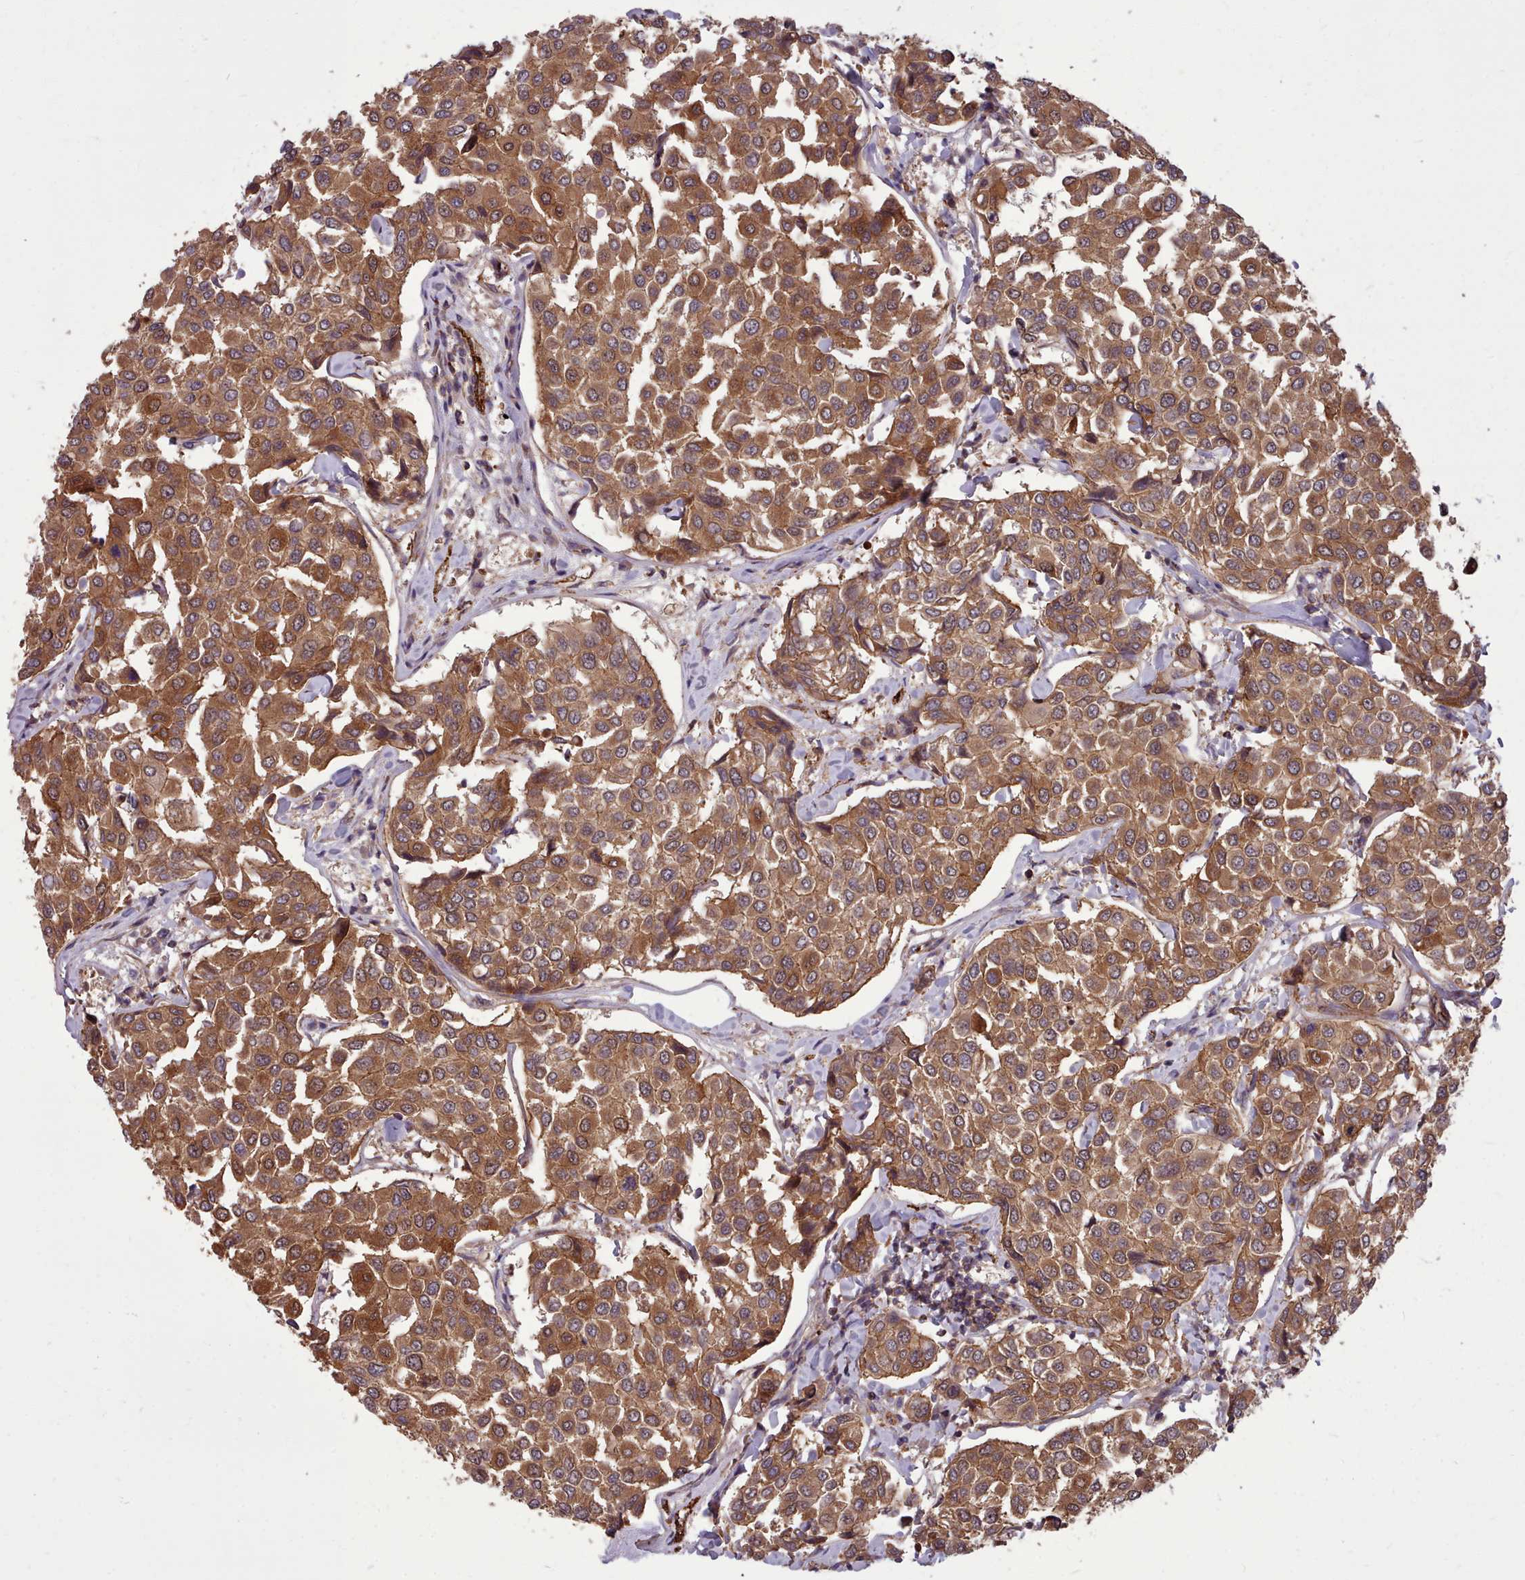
{"staining": {"intensity": "strong", "quantity": ">75%", "location": "cytoplasmic/membranous"}, "tissue": "breast cancer", "cell_type": "Tumor cells", "image_type": "cancer", "snomed": [{"axis": "morphology", "description": "Duct carcinoma"}, {"axis": "topography", "description": "Breast"}], "caption": "There is high levels of strong cytoplasmic/membranous positivity in tumor cells of breast cancer, as demonstrated by immunohistochemical staining (brown color).", "gene": "STUB1", "patient": {"sex": "female", "age": 55}}